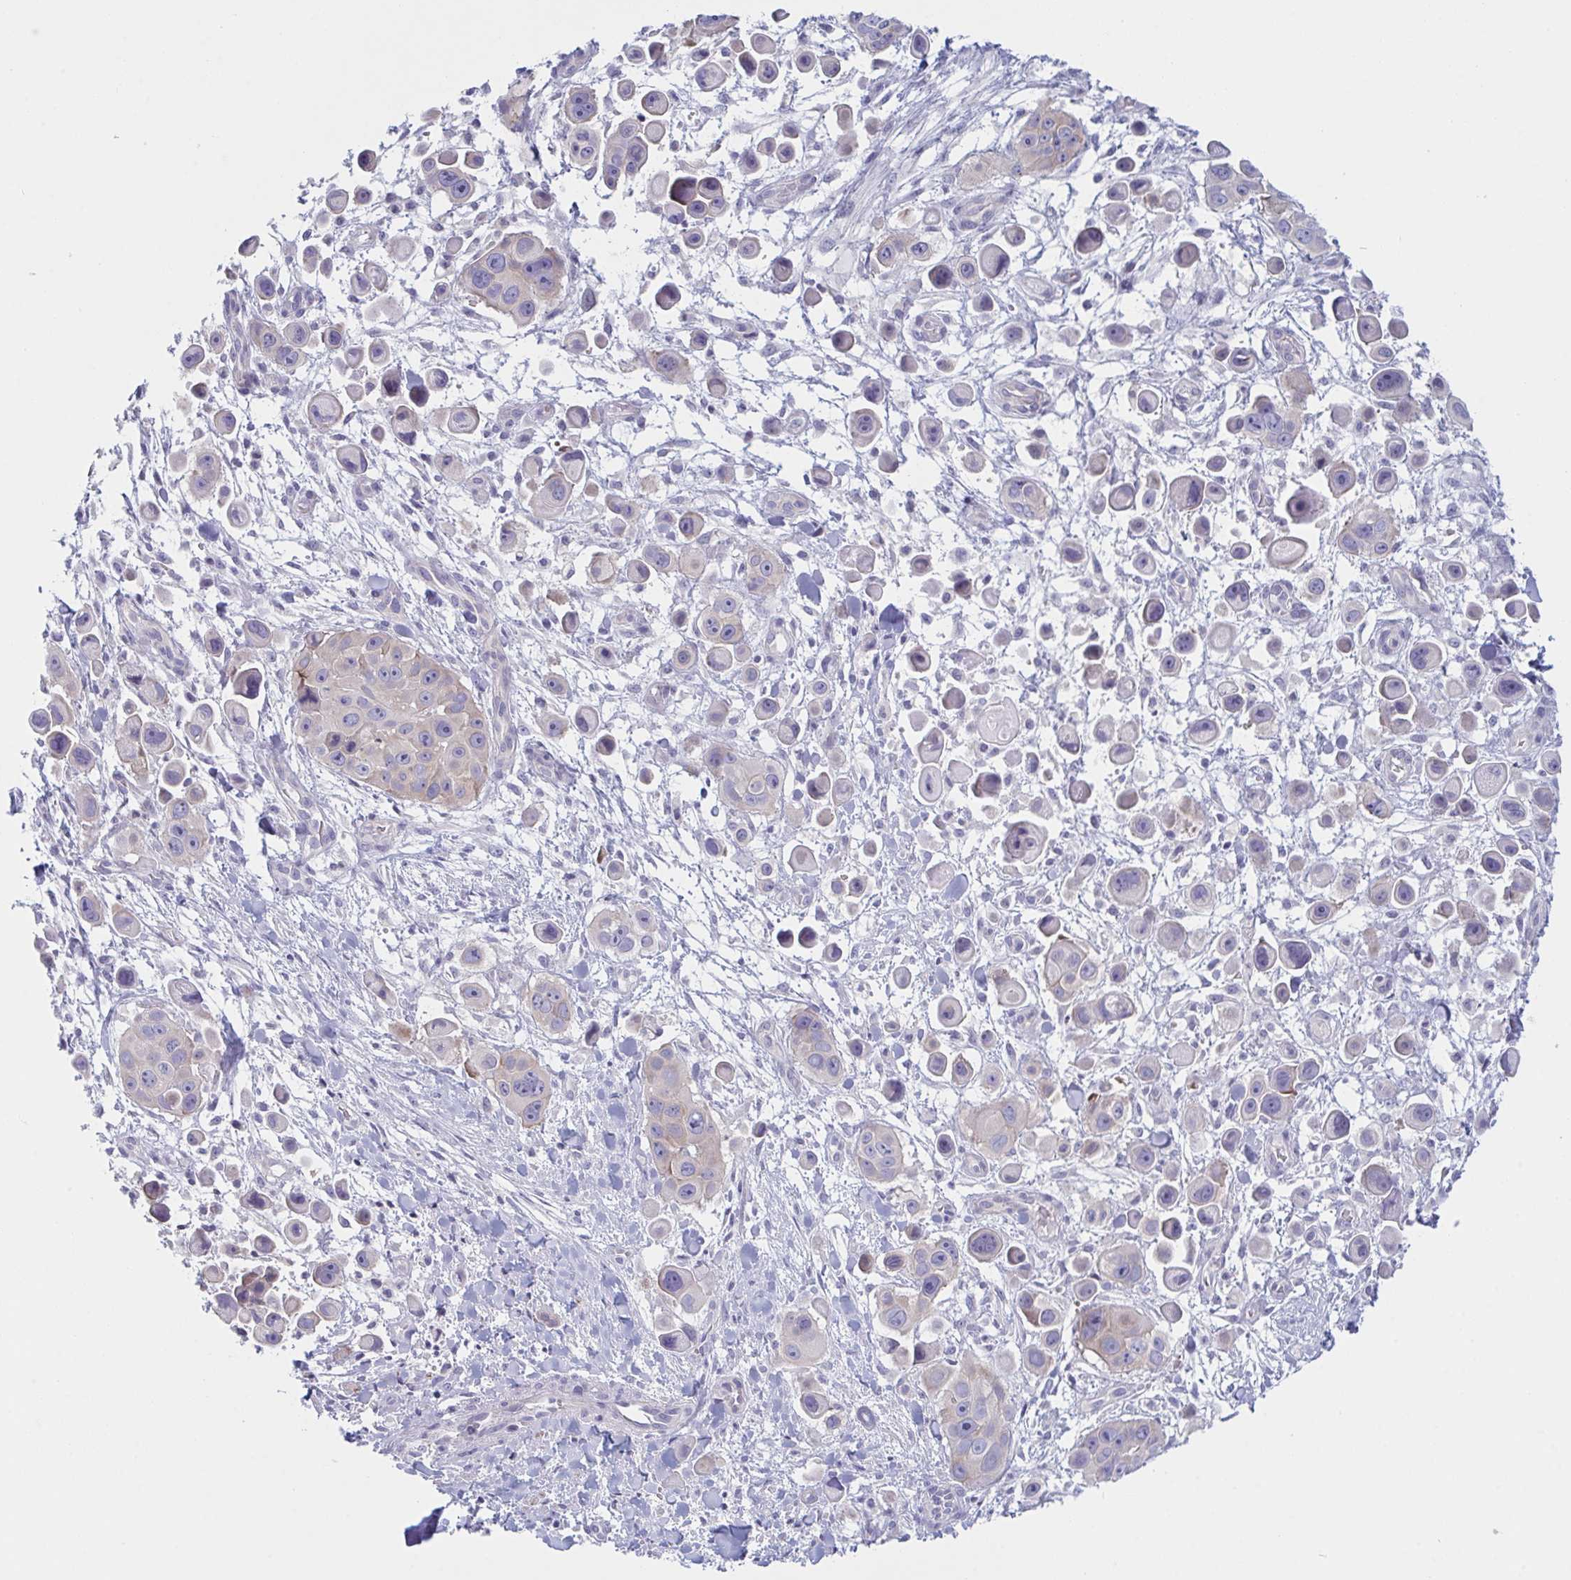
{"staining": {"intensity": "negative", "quantity": "none", "location": "none"}, "tissue": "skin cancer", "cell_type": "Tumor cells", "image_type": "cancer", "snomed": [{"axis": "morphology", "description": "Squamous cell carcinoma, NOS"}, {"axis": "topography", "description": "Skin"}], "caption": "There is no significant expression in tumor cells of skin cancer (squamous cell carcinoma).", "gene": "NAA30", "patient": {"sex": "male", "age": 67}}